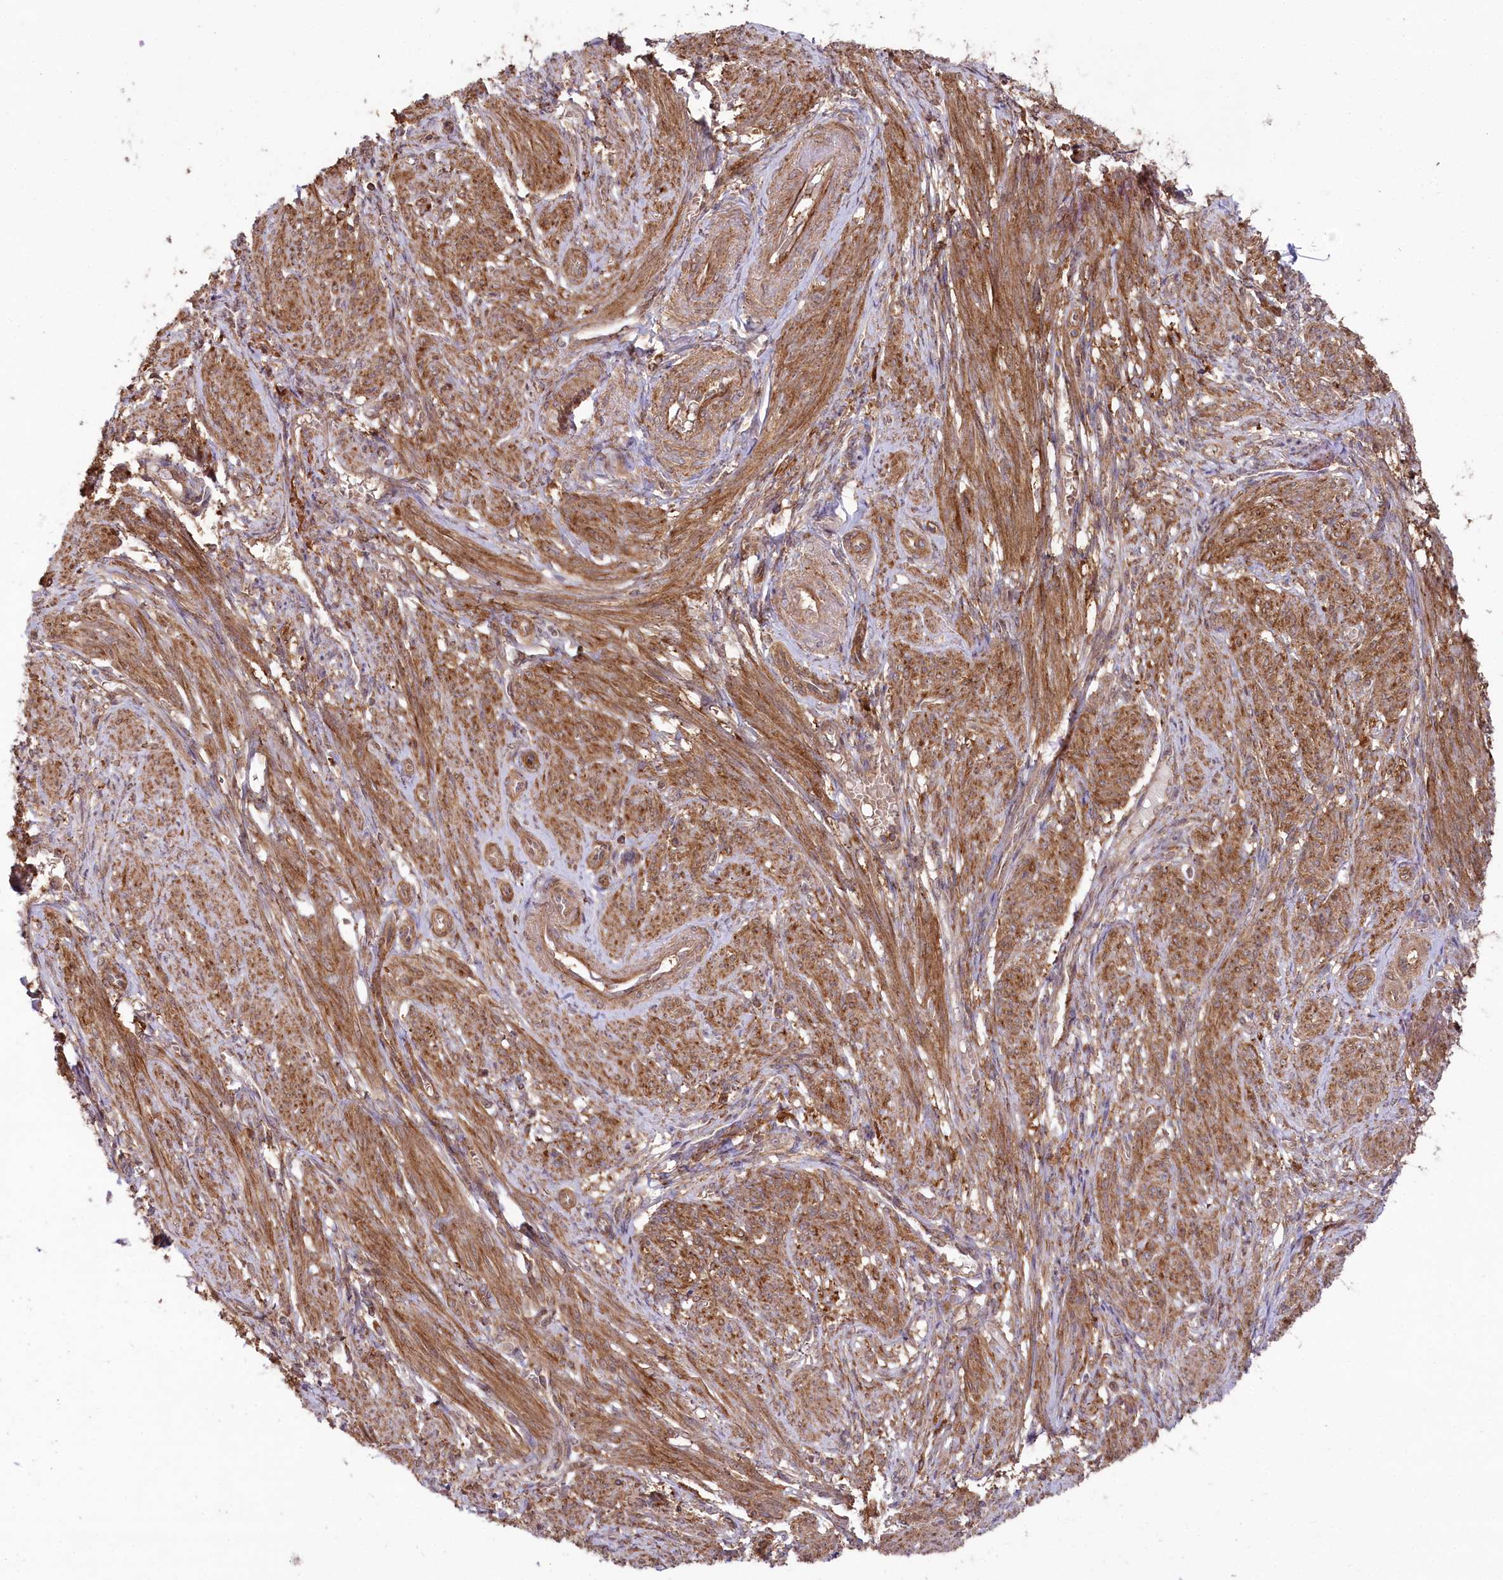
{"staining": {"intensity": "moderate", "quantity": ">75%", "location": "cytoplasmic/membranous"}, "tissue": "smooth muscle", "cell_type": "Smooth muscle cells", "image_type": "normal", "snomed": [{"axis": "morphology", "description": "Normal tissue, NOS"}, {"axis": "topography", "description": "Smooth muscle"}], "caption": "Moderate cytoplasmic/membranous protein staining is appreciated in about >75% of smooth muscle cells in smooth muscle.", "gene": "CCDC91", "patient": {"sex": "female", "age": 39}}